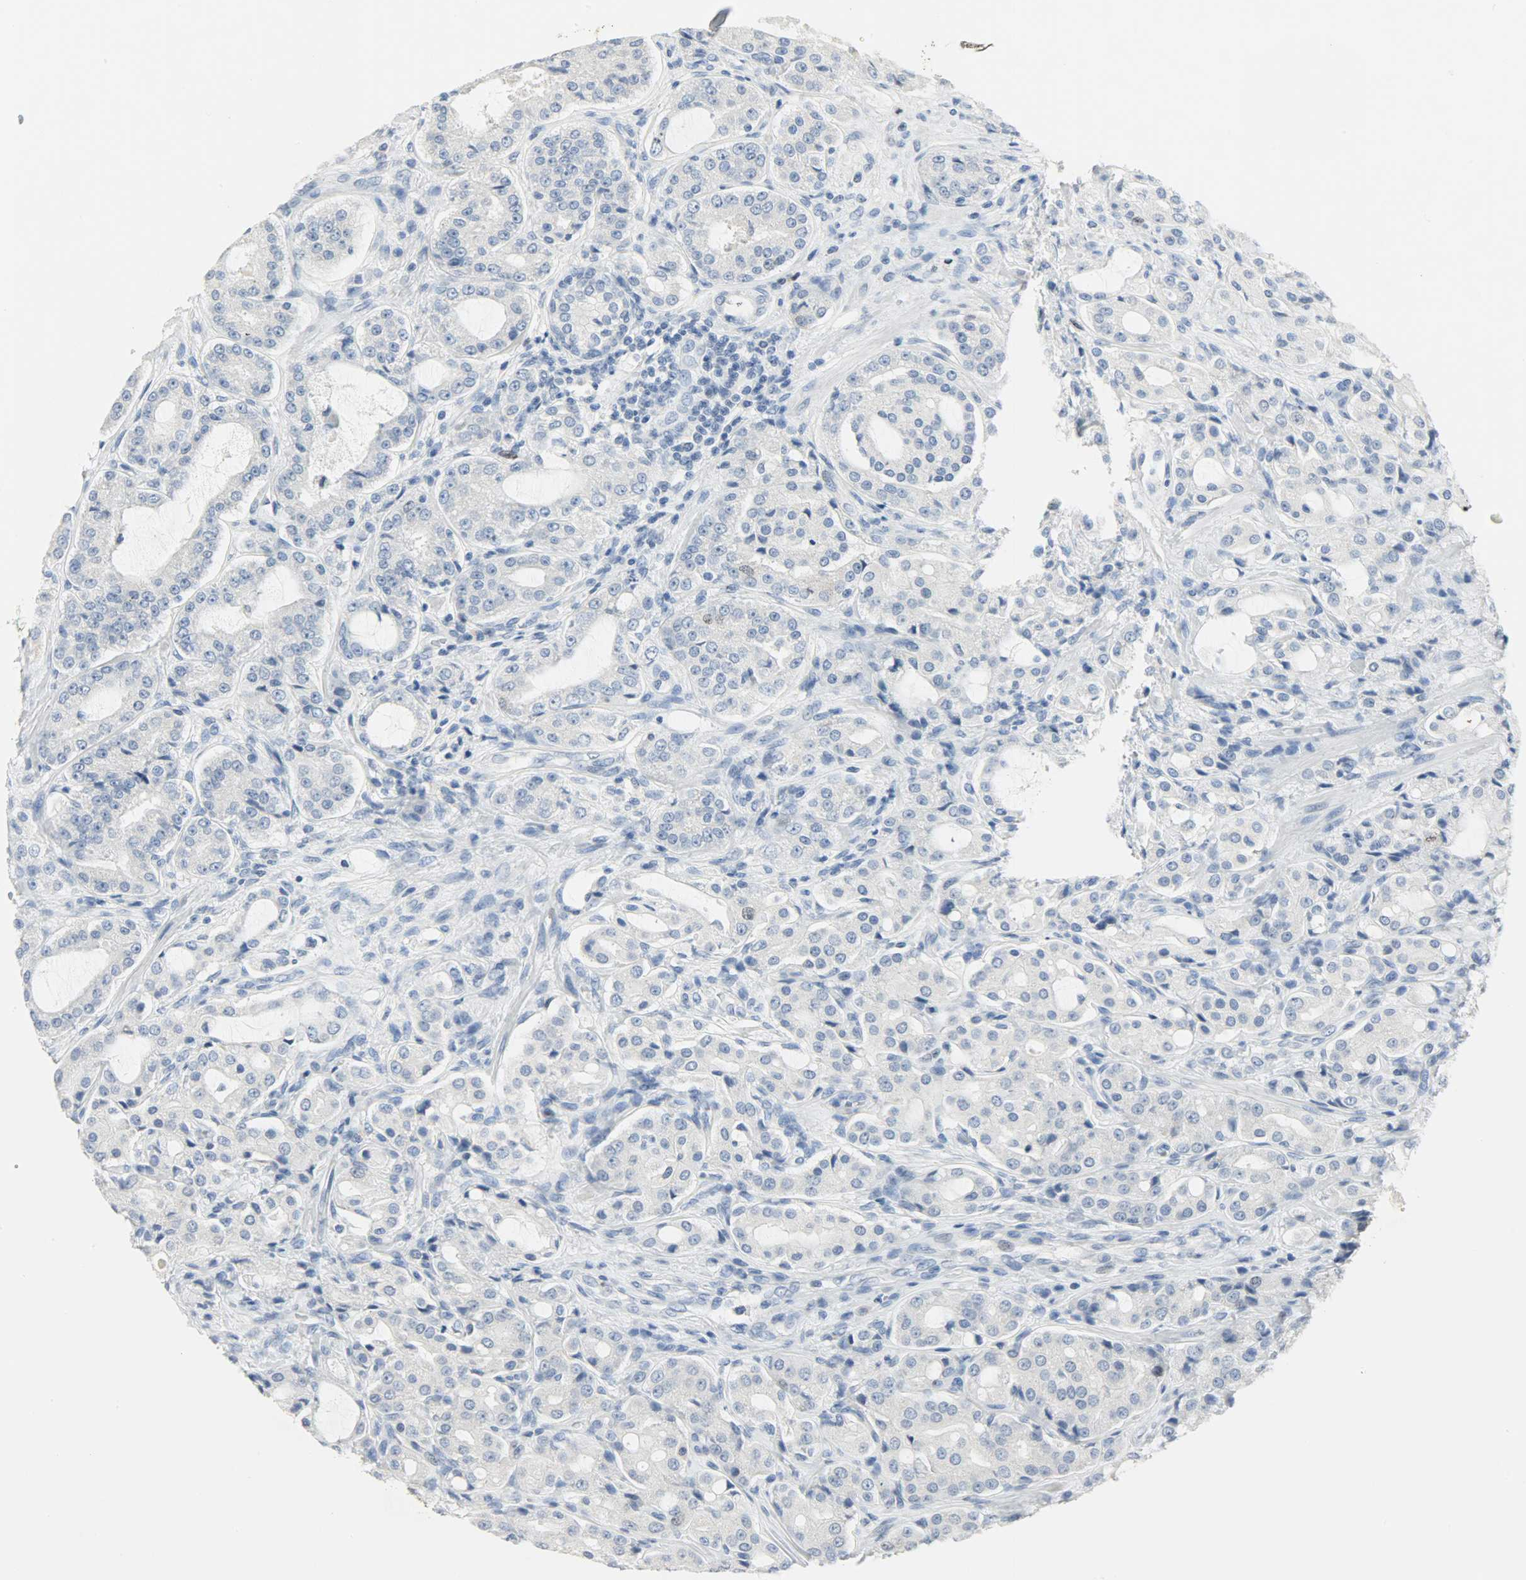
{"staining": {"intensity": "negative", "quantity": "none", "location": "none"}, "tissue": "prostate cancer", "cell_type": "Tumor cells", "image_type": "cancer", "snomed": [{"axis": "morphology", "description": "Adenocarcinoma, High grade"}, {"axis": "topography", "description": "Prostate"}], "caption": "This is an immunohistochemistry image of prostate adenocarcinoma (high-grade). There is no expression in tumor cells.", "gene": "HELLS", "patient": {"sex": "male", "age": 72}}